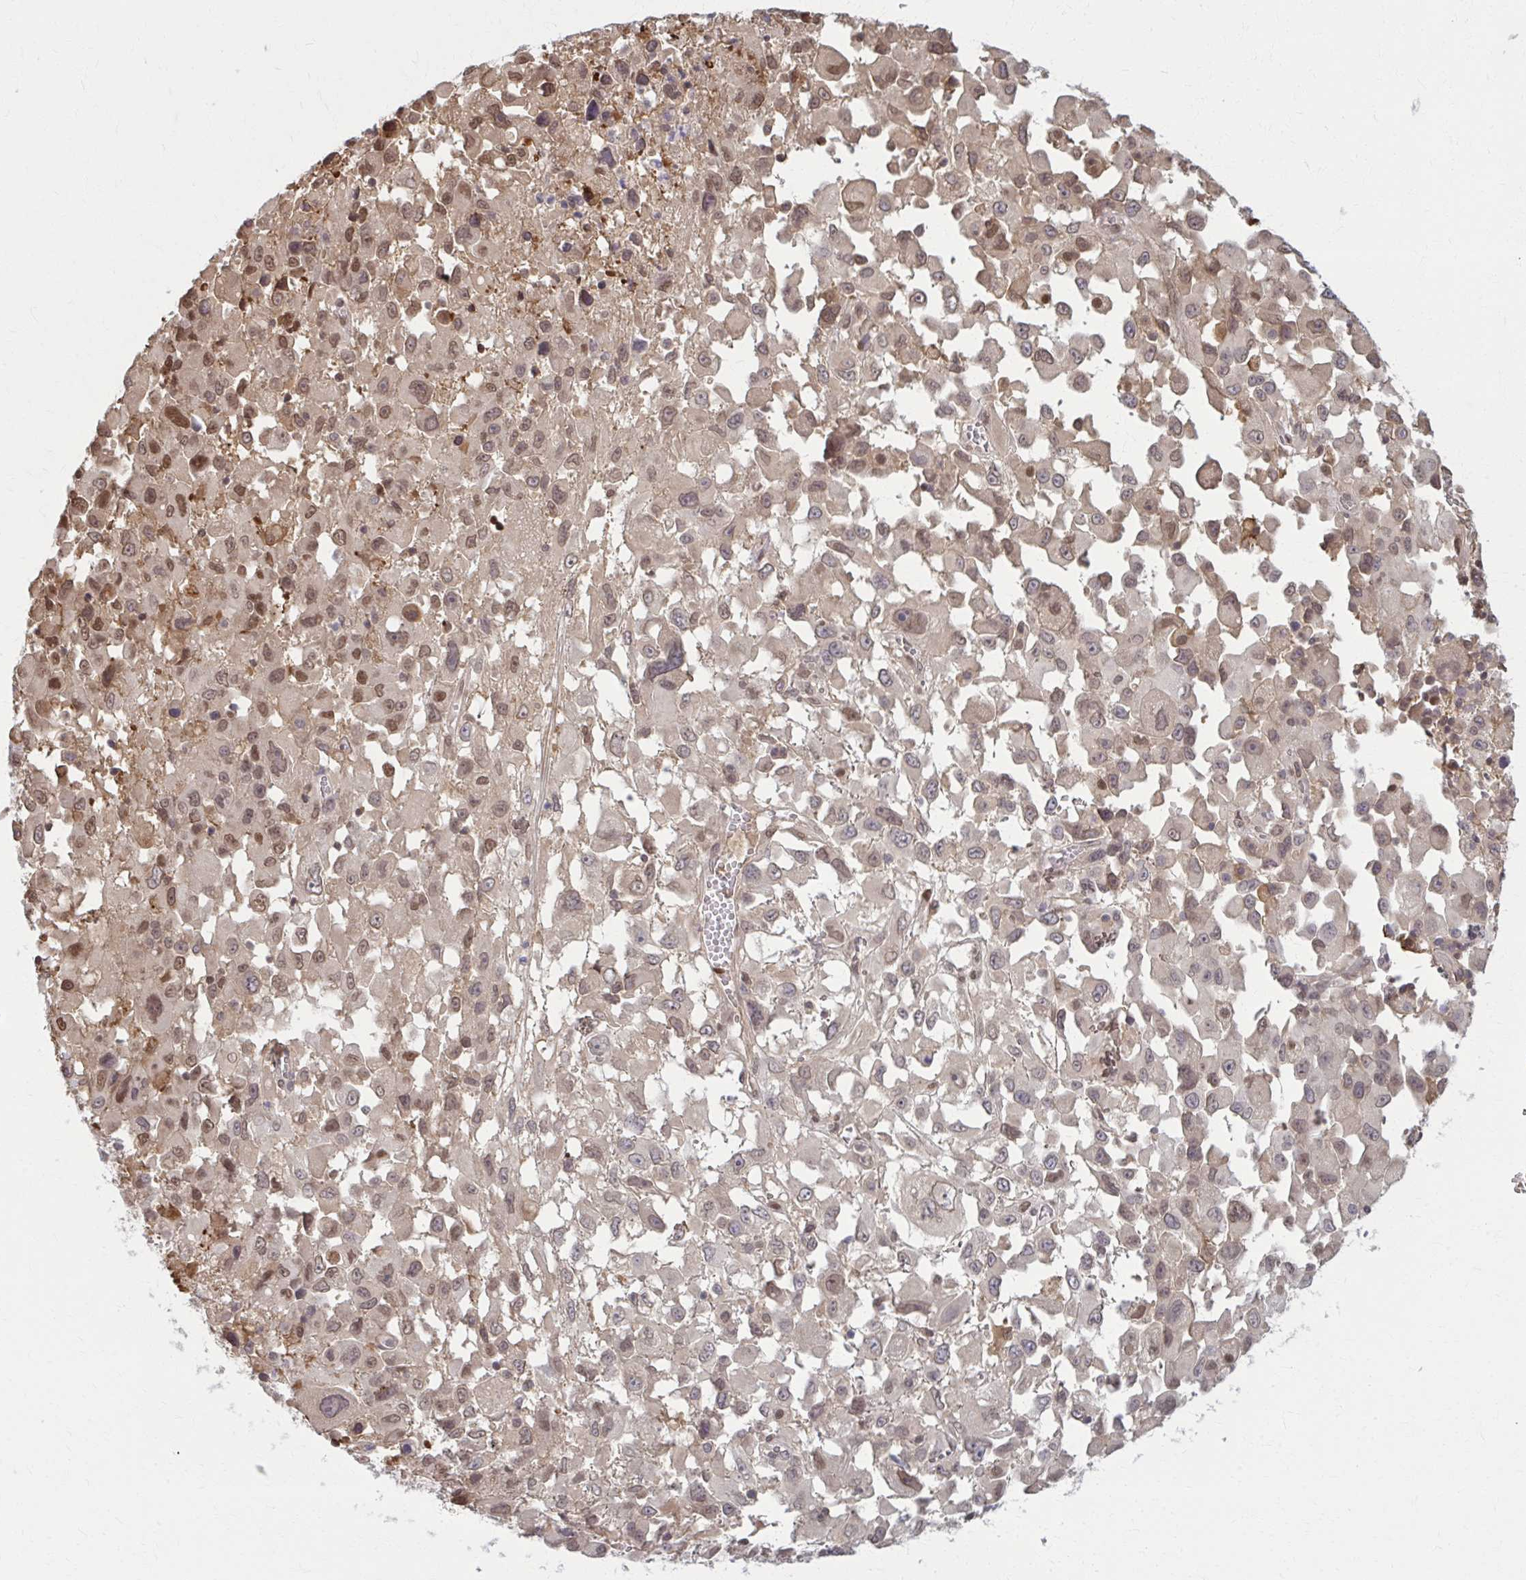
{"staining": {"intensity": "moderate", "quantity": "<25%", "location": "nuclear"}, "tissue": "melanoma", "cell_type": "Tumor cells", "image_type": "cancer", "snomed": [{"axis": "morphology", "description": "Malignant melanoma, Metastatic site"}, {"axis": "topography", "description": "Soft tissue"}], "caption": "Malignant melanoma (metastatic site) stained with DAB immunohistochemistry (IHC) reveals low levels of moderate nuclear staining in approximately <25% of tumor cells.", "gene": "MDH1", "patient": {"sex": "male", "age": 50}}